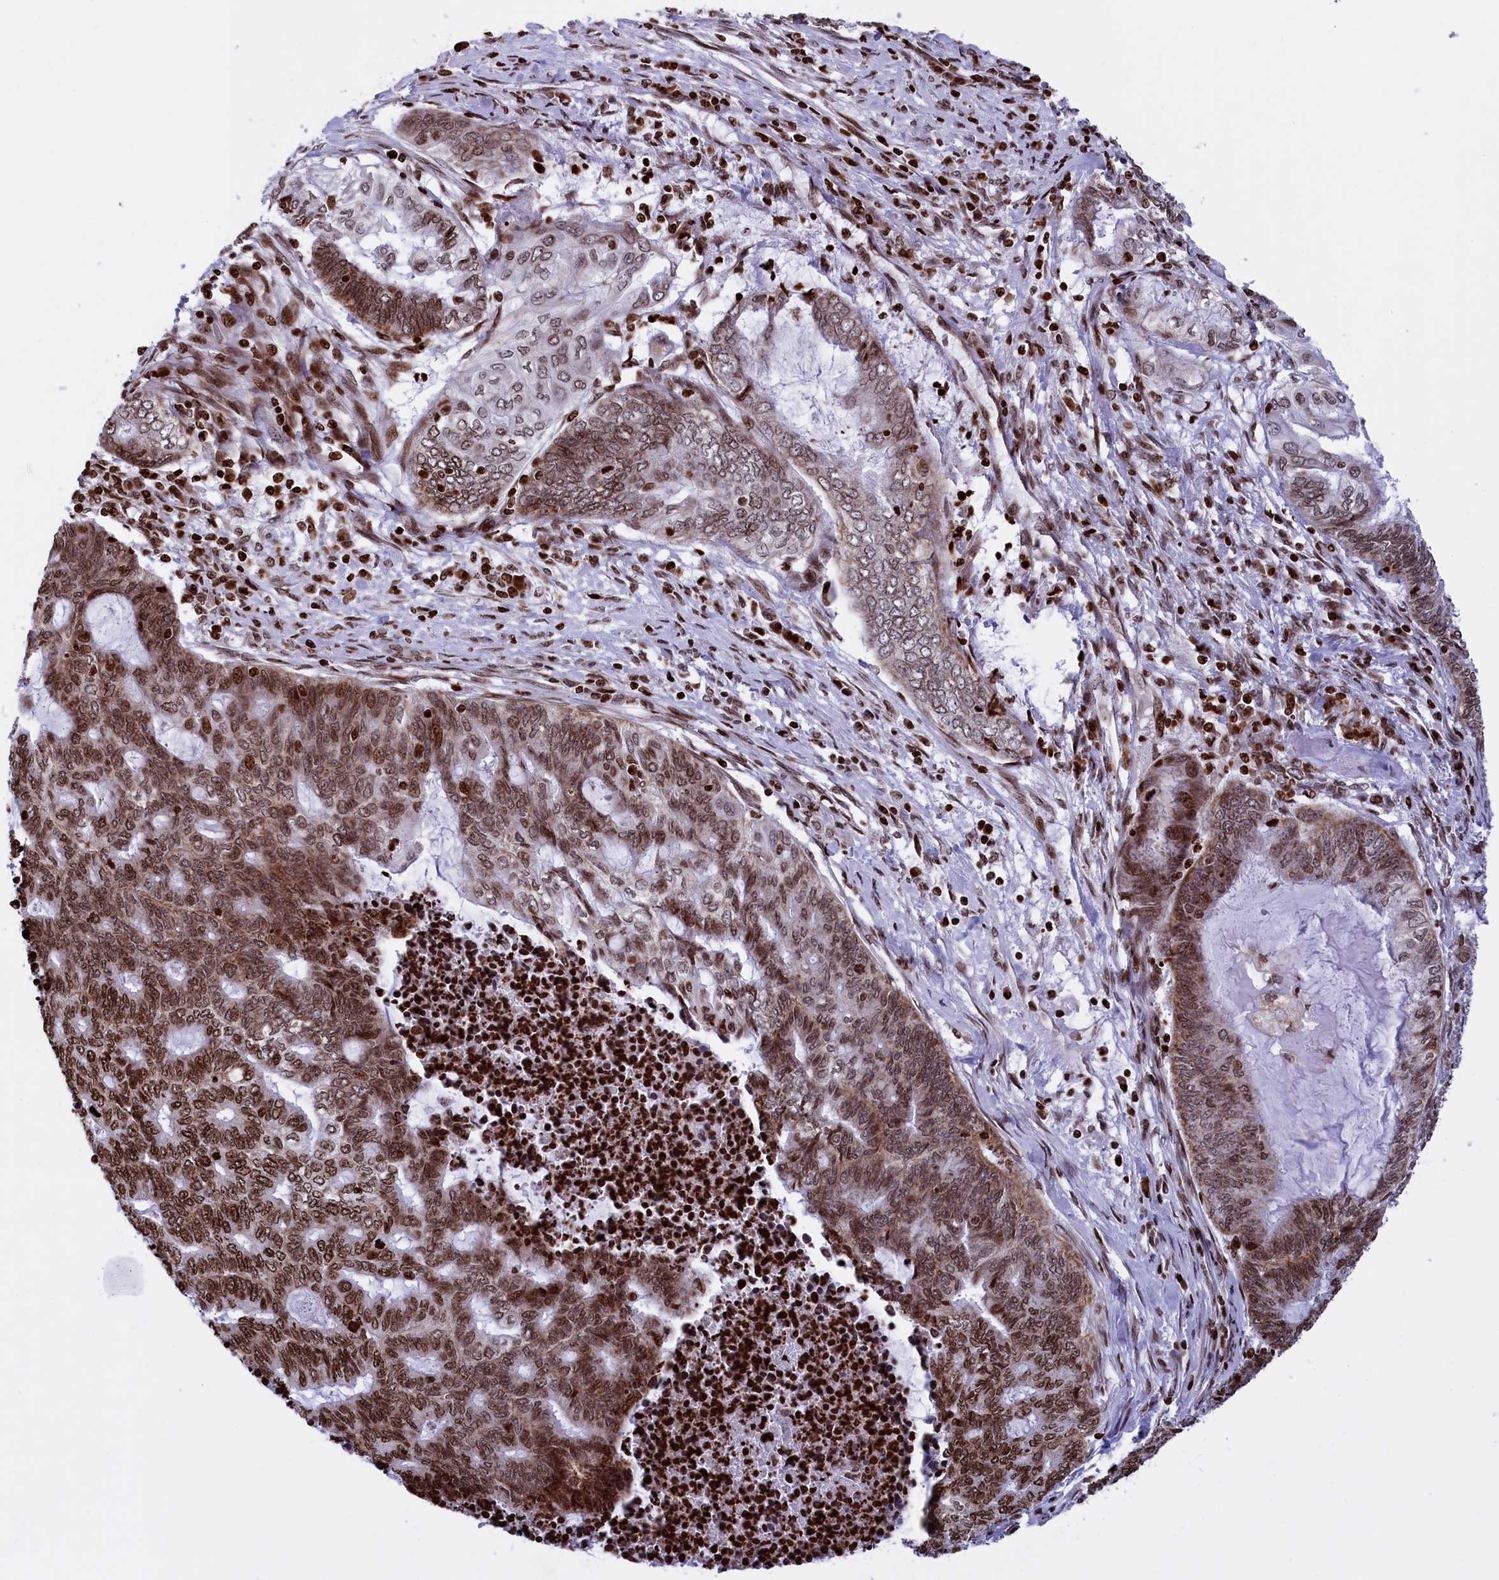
{"staining": {"intensity": "strong", "quantity": ">75%", "location": "nuclear"}, "tissue": "endometrial cancer", "cell_type": "Tumor cells", "image_type": "cancer", "snomed": [{"axis": "morphology", "description": "Adenocarcinoma, NOS"}, {"axis": "topography", "description": "Uterus"}, {"axis": "topography", "description": "Endometrium"}], "caption": "A brown stain highlights strong nuclear expression of a protein in human endometrial cancer (adenocarcinoma) tumor cells.", "gene": "TIMM29", "patient": {"sex": "female", "age": 70}}